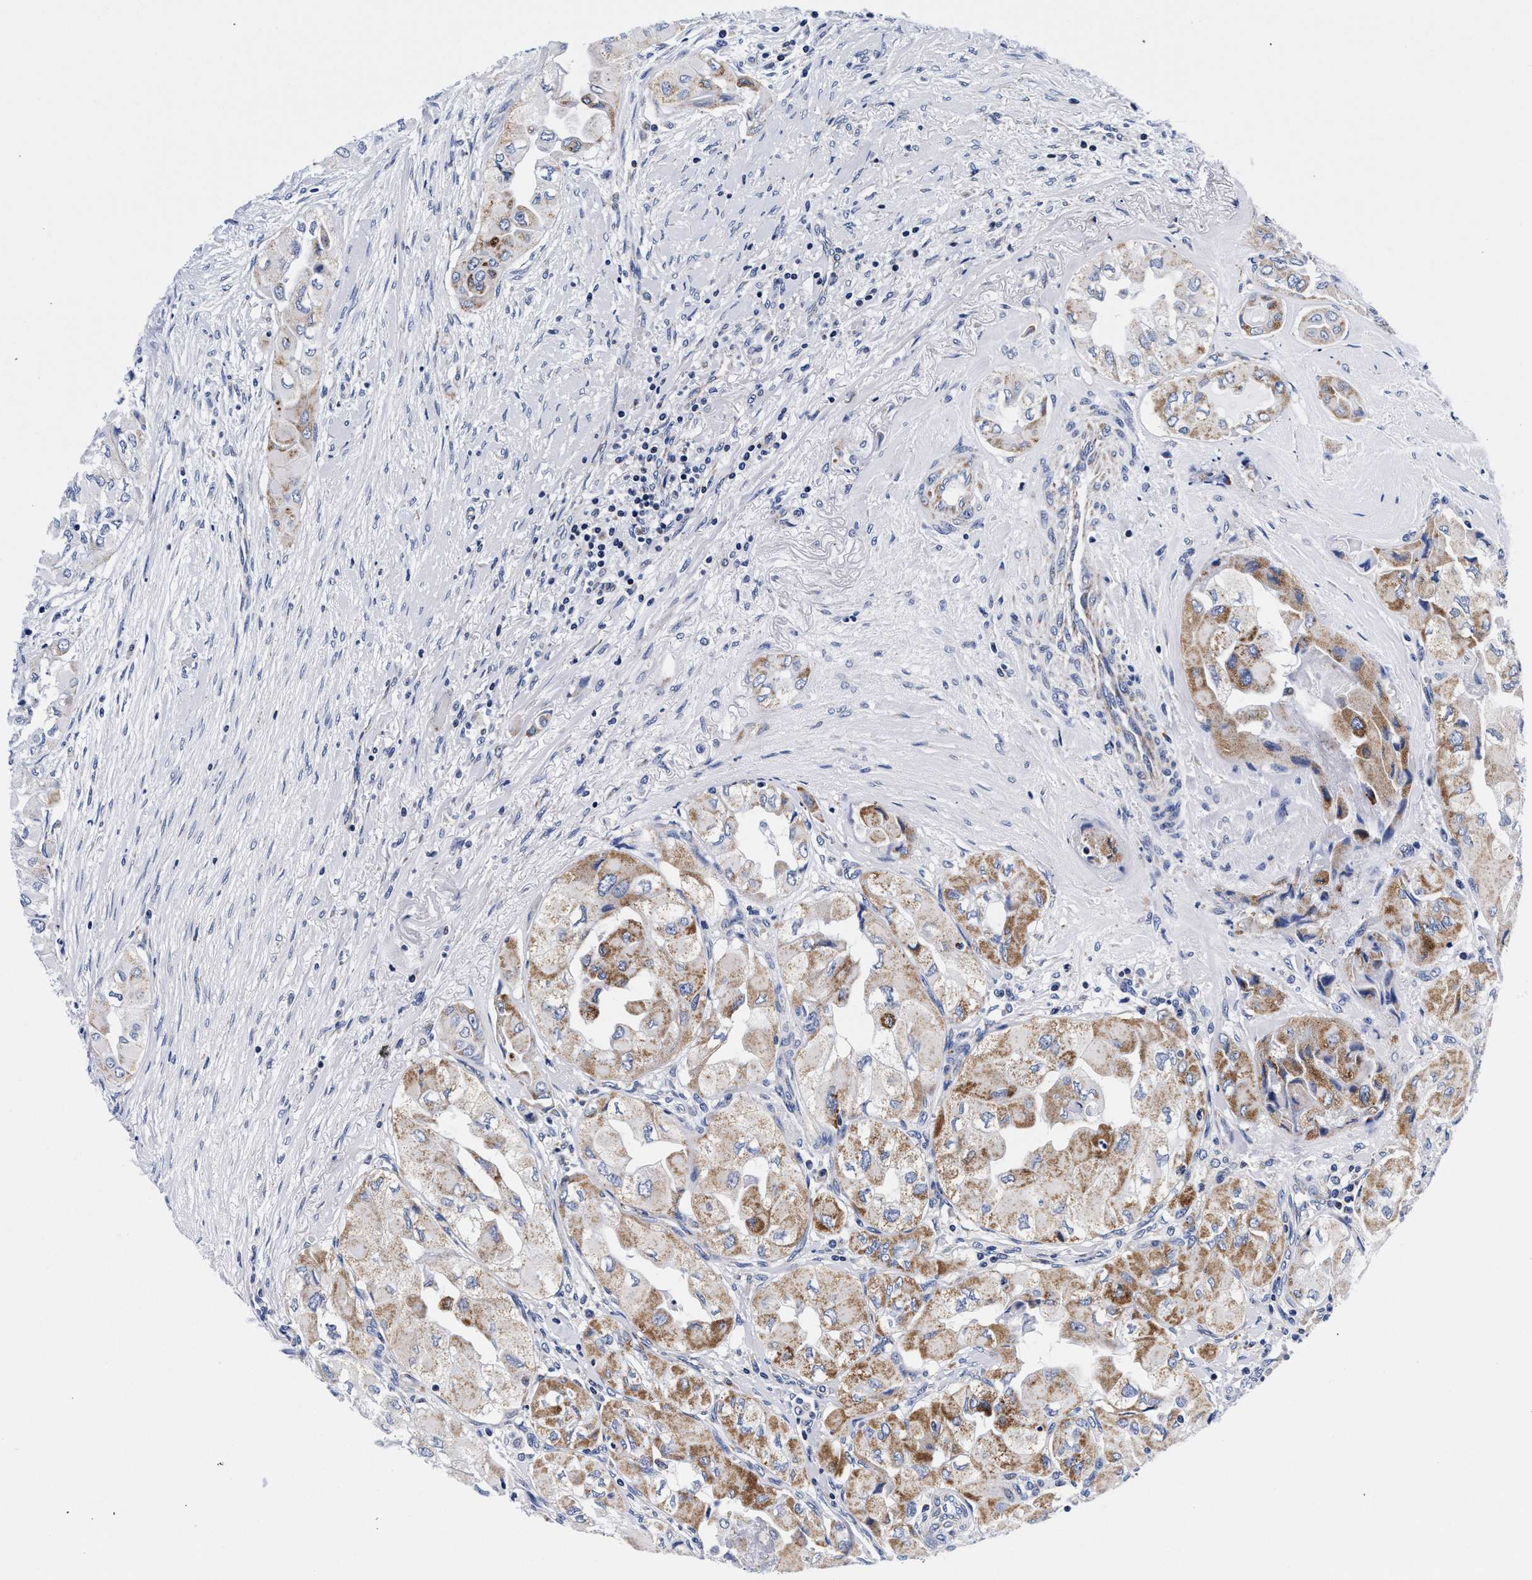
{"staining": {"intensity": "moderate", "quantity": ">75%", "location": "cytoplasmic/membranous"}, "tissue": "thyroid cancer", "cell_type": "Tumor cells", "image_type": "cancer", "snomed": [{"axis": "morphology", "description": "Papillary adenocarcinoma, NOS"}, {"axis": "topography", "description": "Thyroid gland"}], "caption": "This micrograph reveals immunohistochemistry (IHC) staining of thyroid papillary adenocarcinoma, with medium moderate cytoplasmic/membranous expression in approximately >75% of tumor cells.", "gene": "RAB3B", "patient": {"sex": "female", "age": 59}}